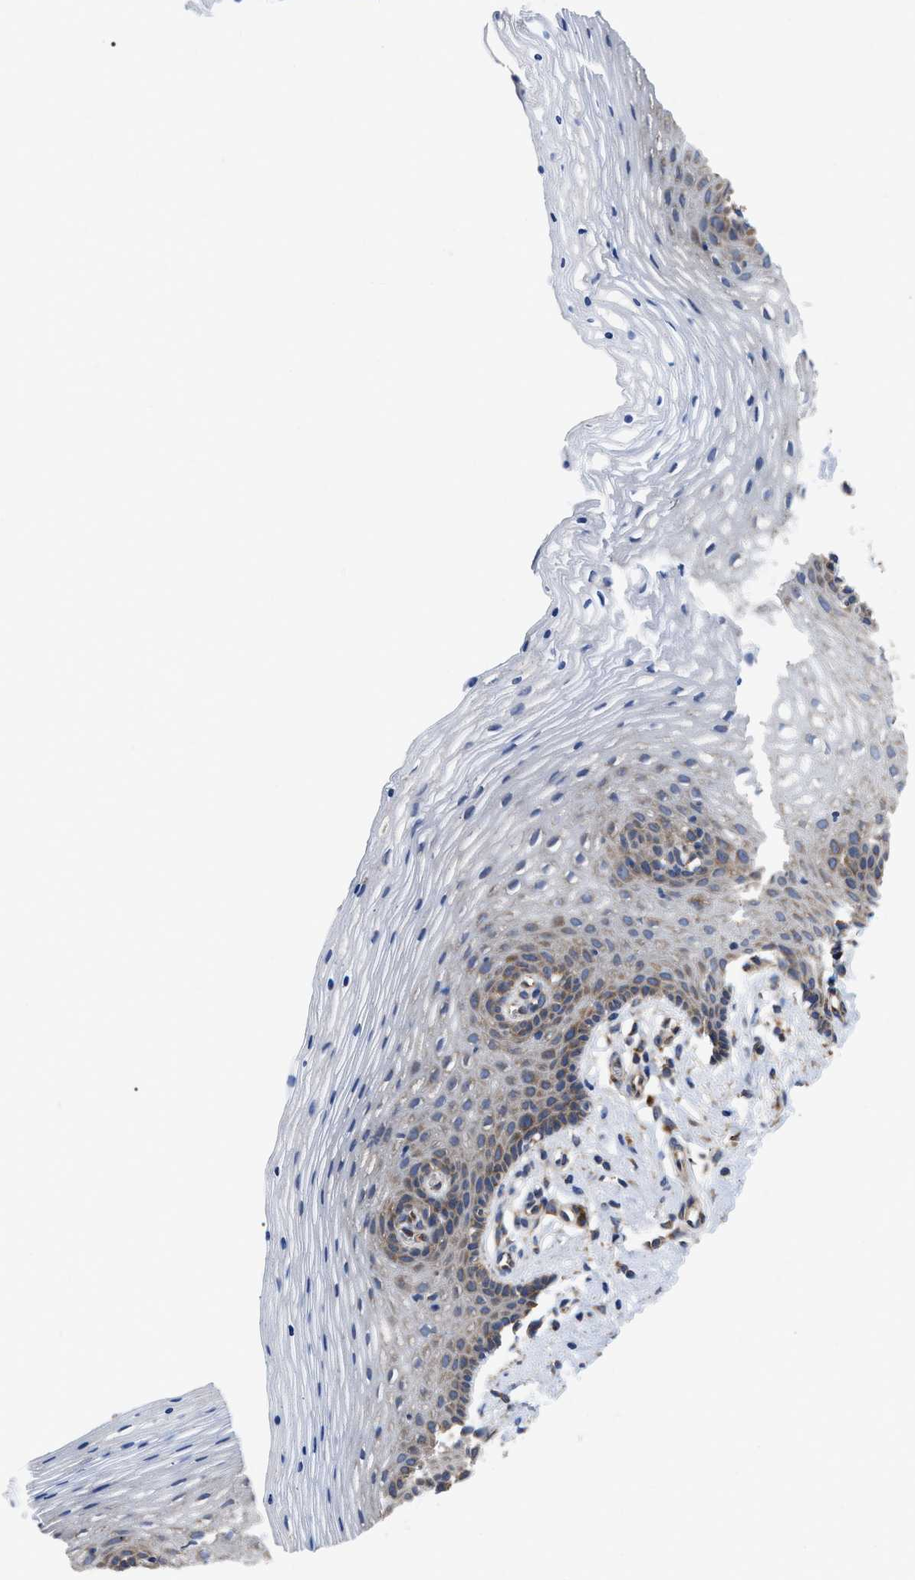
{"staining": {"intensity": "weak", "quantity": "25%-75%", "location": "cytoplasmic/membranous"}, "tissue": "vagina", "cell_type": "Squamous epithelial cells", "image_type": "normal", "snomed": [{"axis": "morphology", "description": "Normal tissue, NOS"}, {"axis": "topography", "description": "Vagina"}], "caption": "About 25%-75% of squamous epithelial cells in unremarkable human vagina exhibit weak cytoplasmic/membranous protein positivity as visualized by brown immunohistochemical staining.", "gene": "FAM120A", "patient": {"sex": "female", "age": 32}}